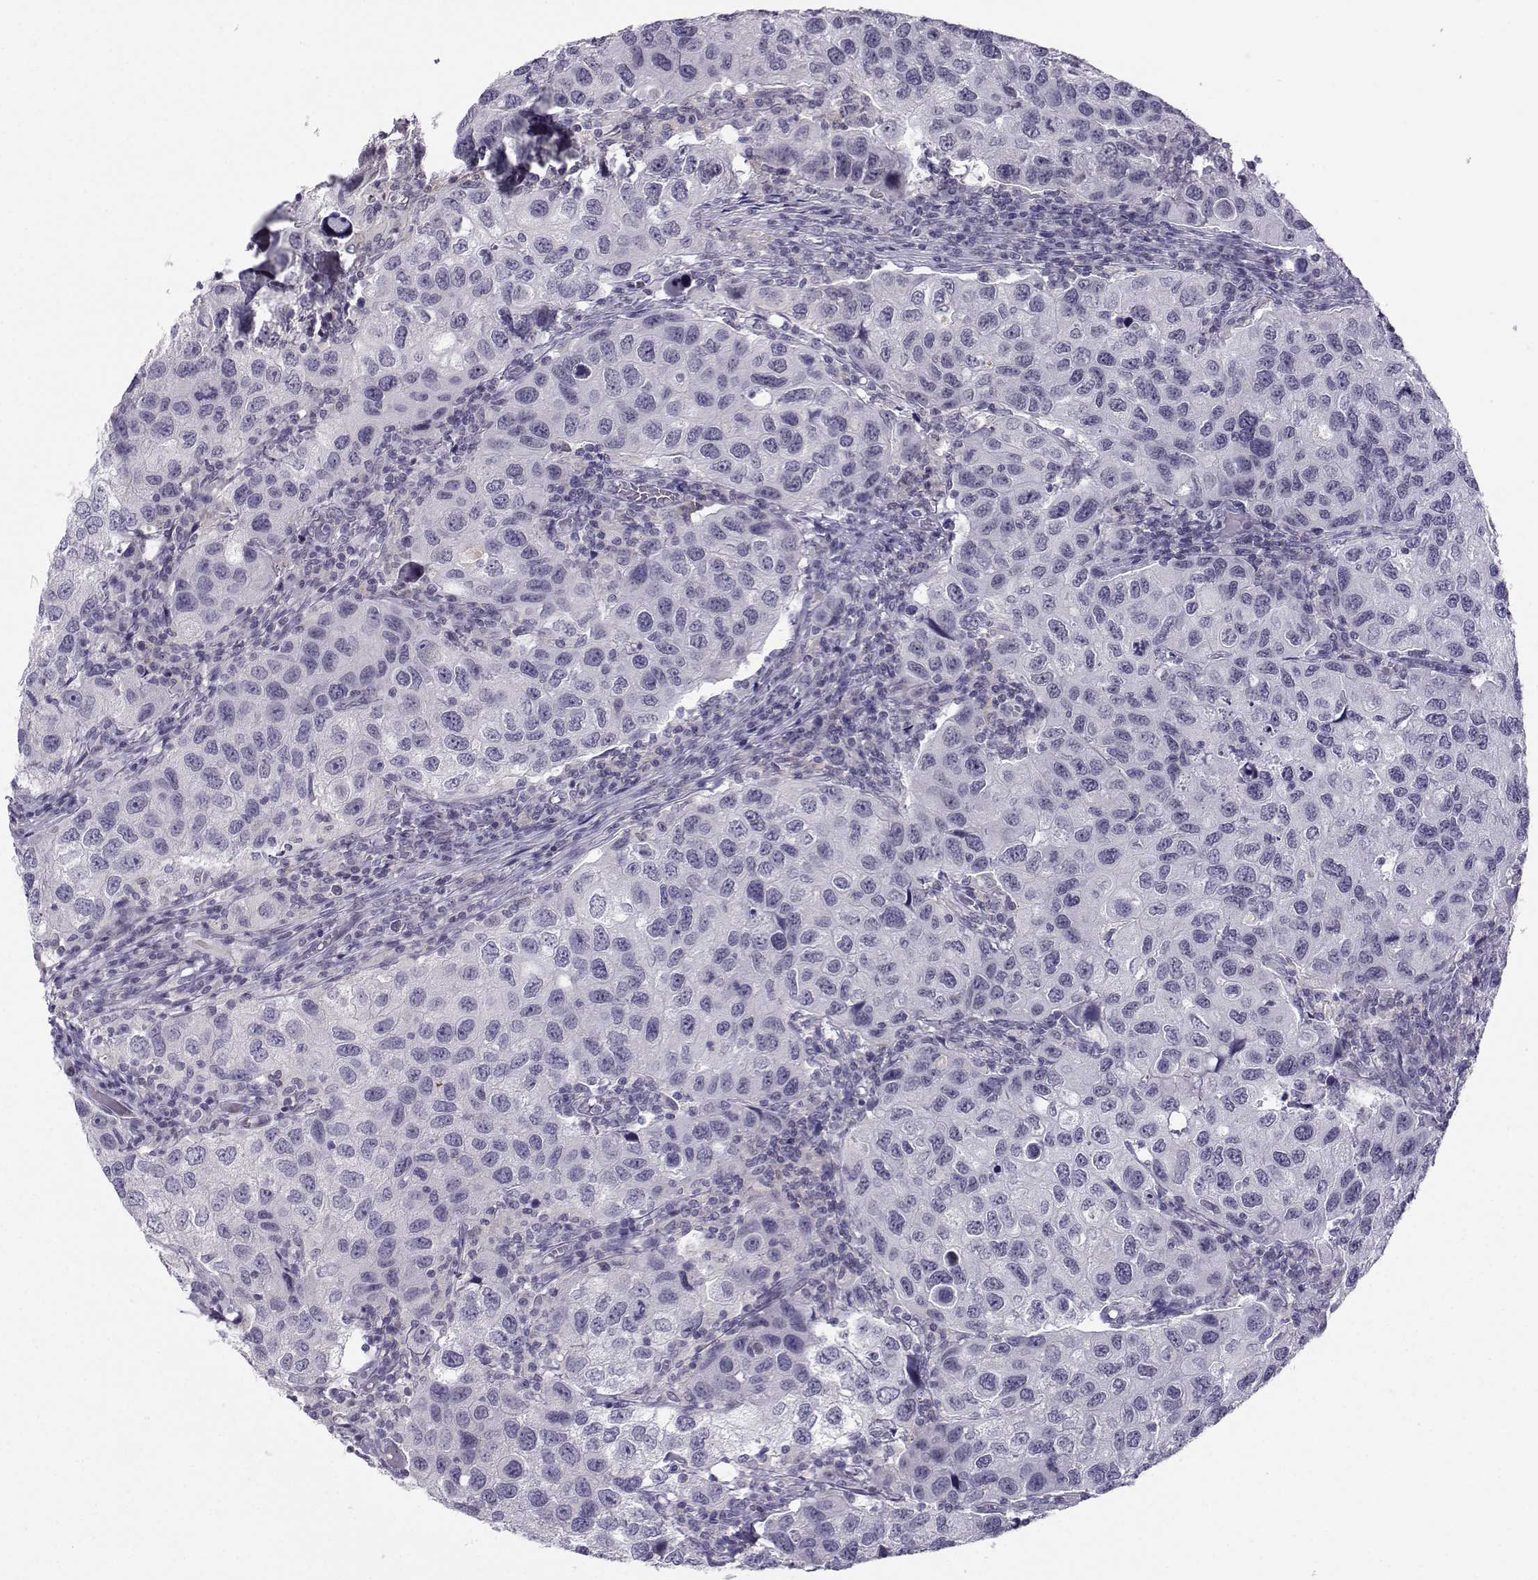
{"staining": {"intensity": "negative", "quantity": "none", "location": "none"}, "tissue": "urothelial cancer", "cell_type": "Tumor cells", "image_type": "cancer", "snomed": [{"axis": "morphology", "description": "Urothelial carcinoma, High grade"}, {"axis": "topography", "description": "Urinary bladder"}], "caption": "An image of high-grade urothelial carcinoma stained for a protein shows no brown staining in tumor cells.", "gene": "LHX1", "patient": {"sex": "male", "age": 79}}